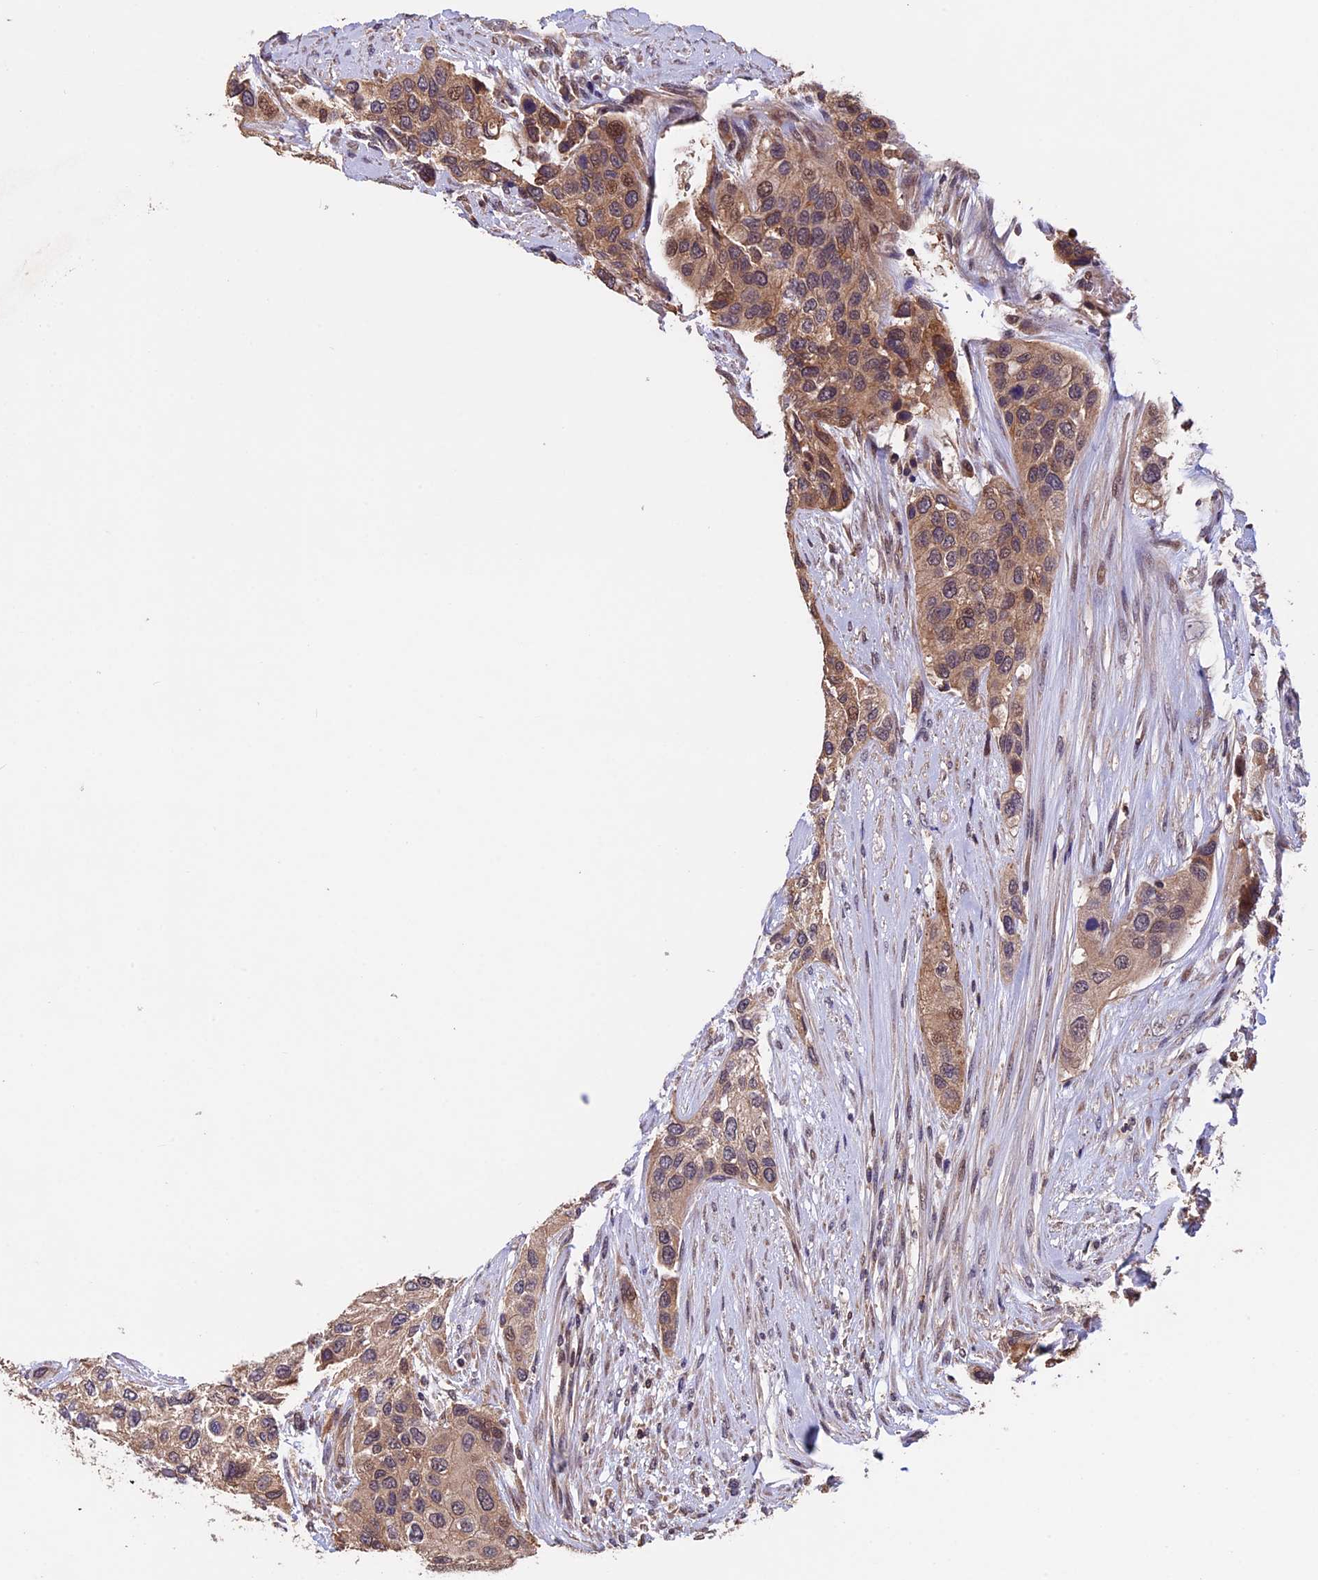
{"staining": {"intensity": "moderate", "quantity": ">75%", "location": "cytoplasmic/membranous,nuclear"}, "tissue": "urothelial cancer", "cell_type": "Tumor cells", "image_type": "cancer", "snomed": [{"axis": "morphology", "description": "Normal tissue, NOS"}, {"axis": "morphology", "description": "Urothelial carcinoma, High grade"}, {"axis": "topography", "description": "Vascular tissue"}, {"axis": "topography", "description": "Urinary bladder"}], "caption": "Brown immunohistochemical staining in high-grade urothelial carcinoma exhibits moderate cytoplasmic/membranous and nuclear expression in approximately >75% of tumor cells.", "gene": "PKD2L2", "patient": {"sex": "female", "age": 56}}